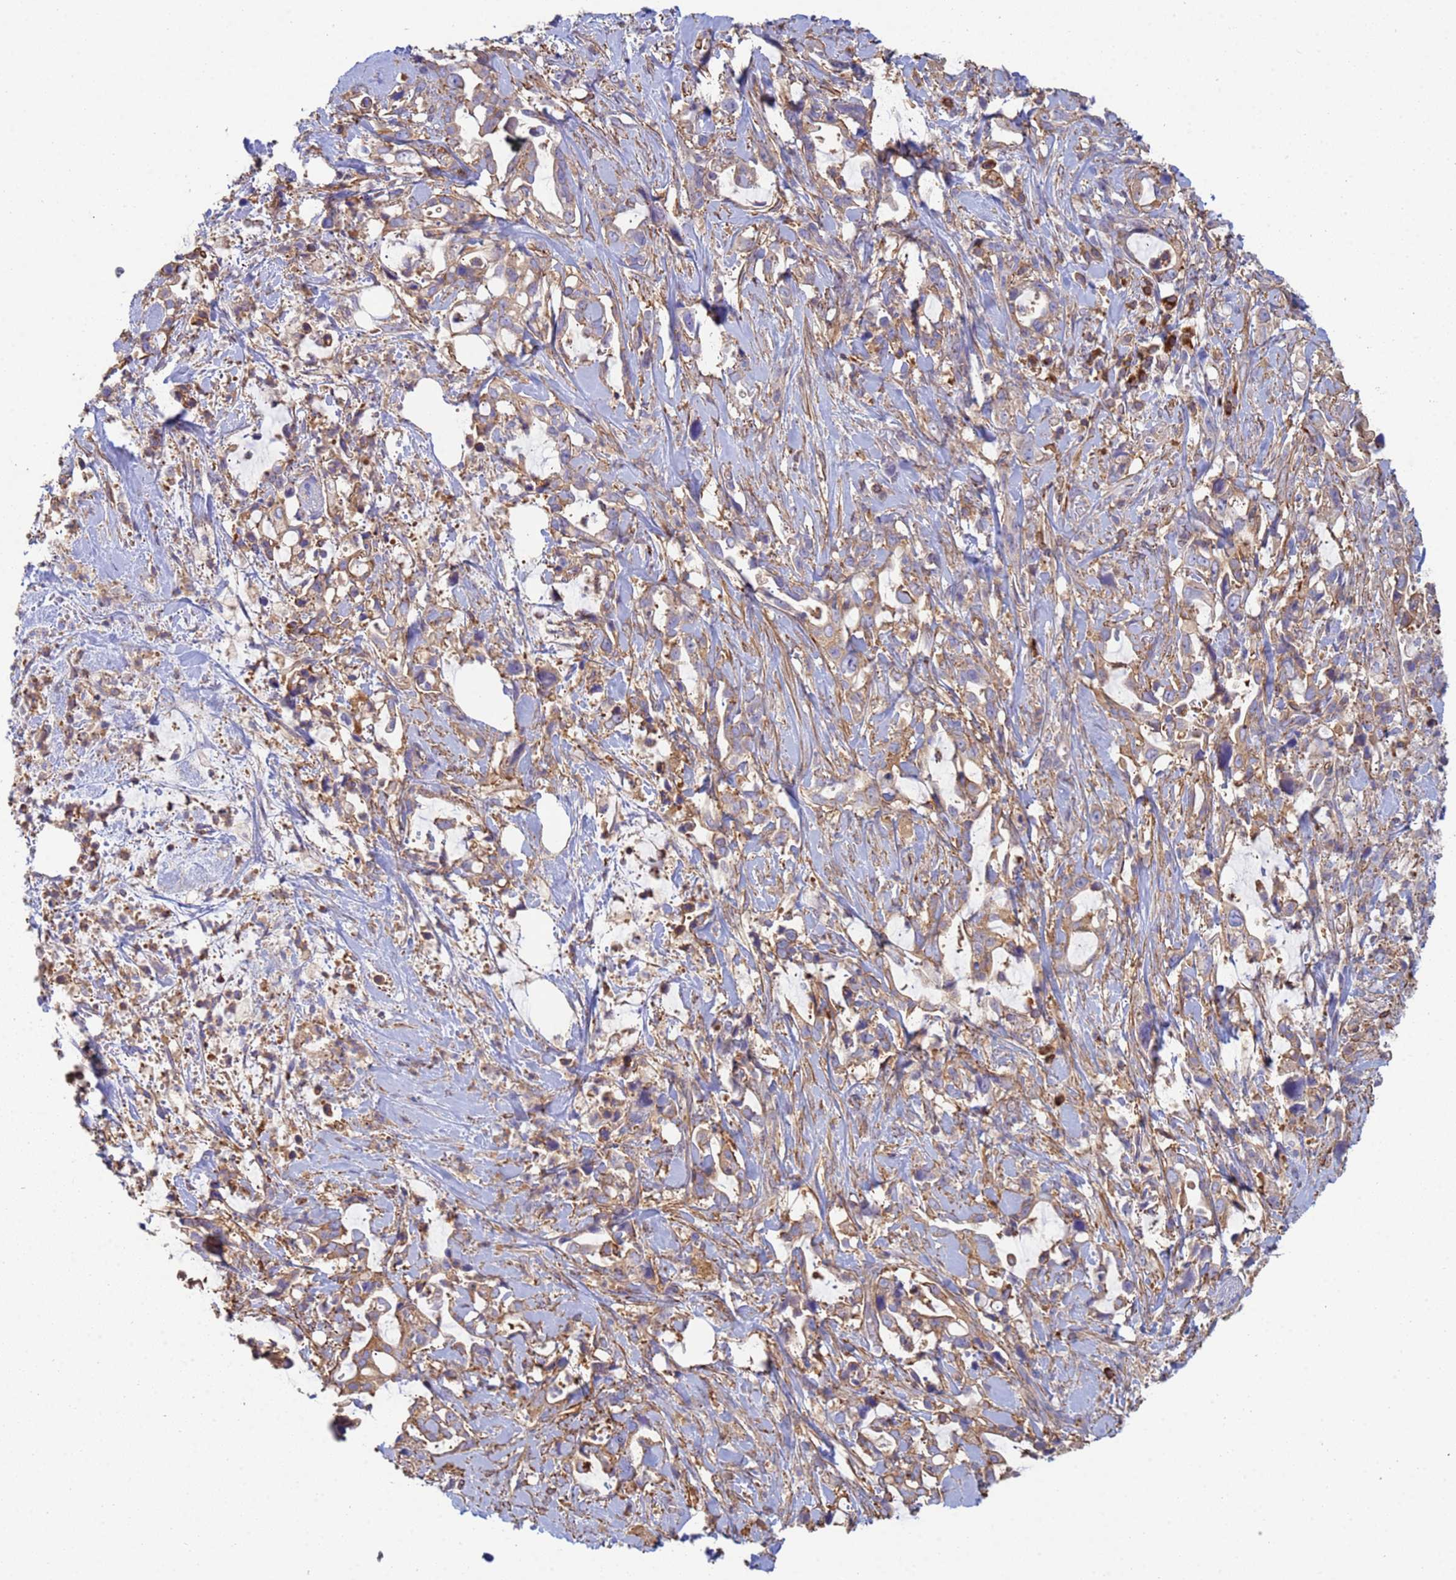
{"staining": {"intensity": "moderate", "quantity": "25%-75%", "location": "cytoplasmic/membranous"}, "tissue": "pancreatic cancer", "cell_type": "Tumor cells", "image_type": "cancer", "snomed": [{"axis": "morphology", "description": "Adenocarcinoma, NOS"}, {"axis": "topography", "description": "Pancreas"}], "caption": "Immunohistochemistry micrograph of human pancreatic adenocarcinoma stained for a protein (brown), which shows medium levels of moderate cytoplasmic/membranous staining in approximately 25%-75% of tumor cells.", "gene": "ZNG1B", "patient": {"sex": "female", "age": 61}}